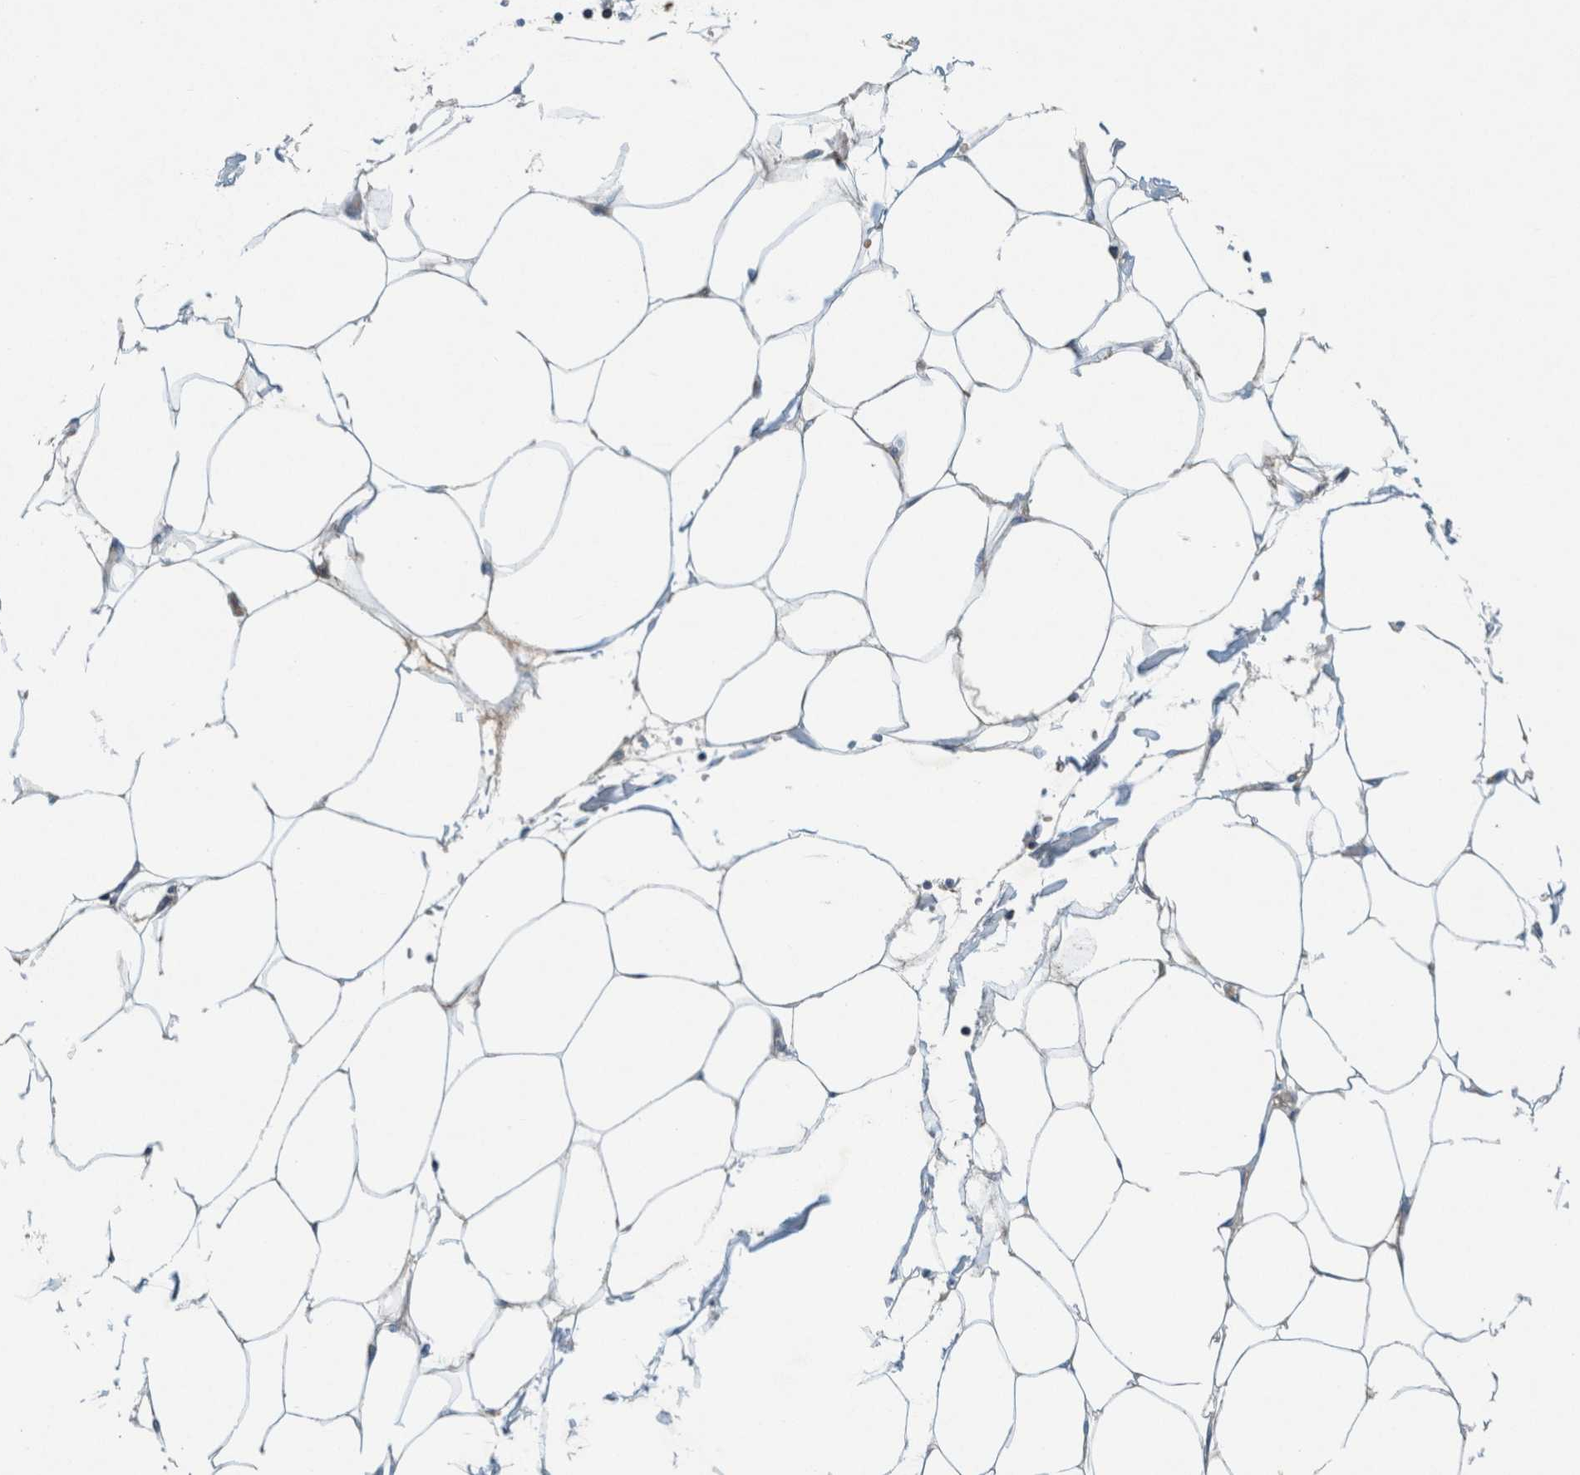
{"staining": {"intensity": "weak", "quantity": "25%-75%", "location": "cytoplasmic/membranous"}, "tissue": "adipose tissue", "cell_type": "Adipocytes", "image_type": "normal", "snomed": [{"axis": "morphology", "description": "Normal tissue, NOS"}, {"axis": "morphology", "description": "Adenocarcinoma, NOS"}, {"axis": "topography", "description": "Colon"}, {"axis": "topography", "description": "Peripheral nerve tissue"}], "caption": "DAB immunohistochemical staining of normal adipose tissue reveals weak cytoplasmic/membranous protein expression in about 25%-75% of adipocytes.", "gene": "ZNF324B", "patient": {"sex": "male", "age": 14}}